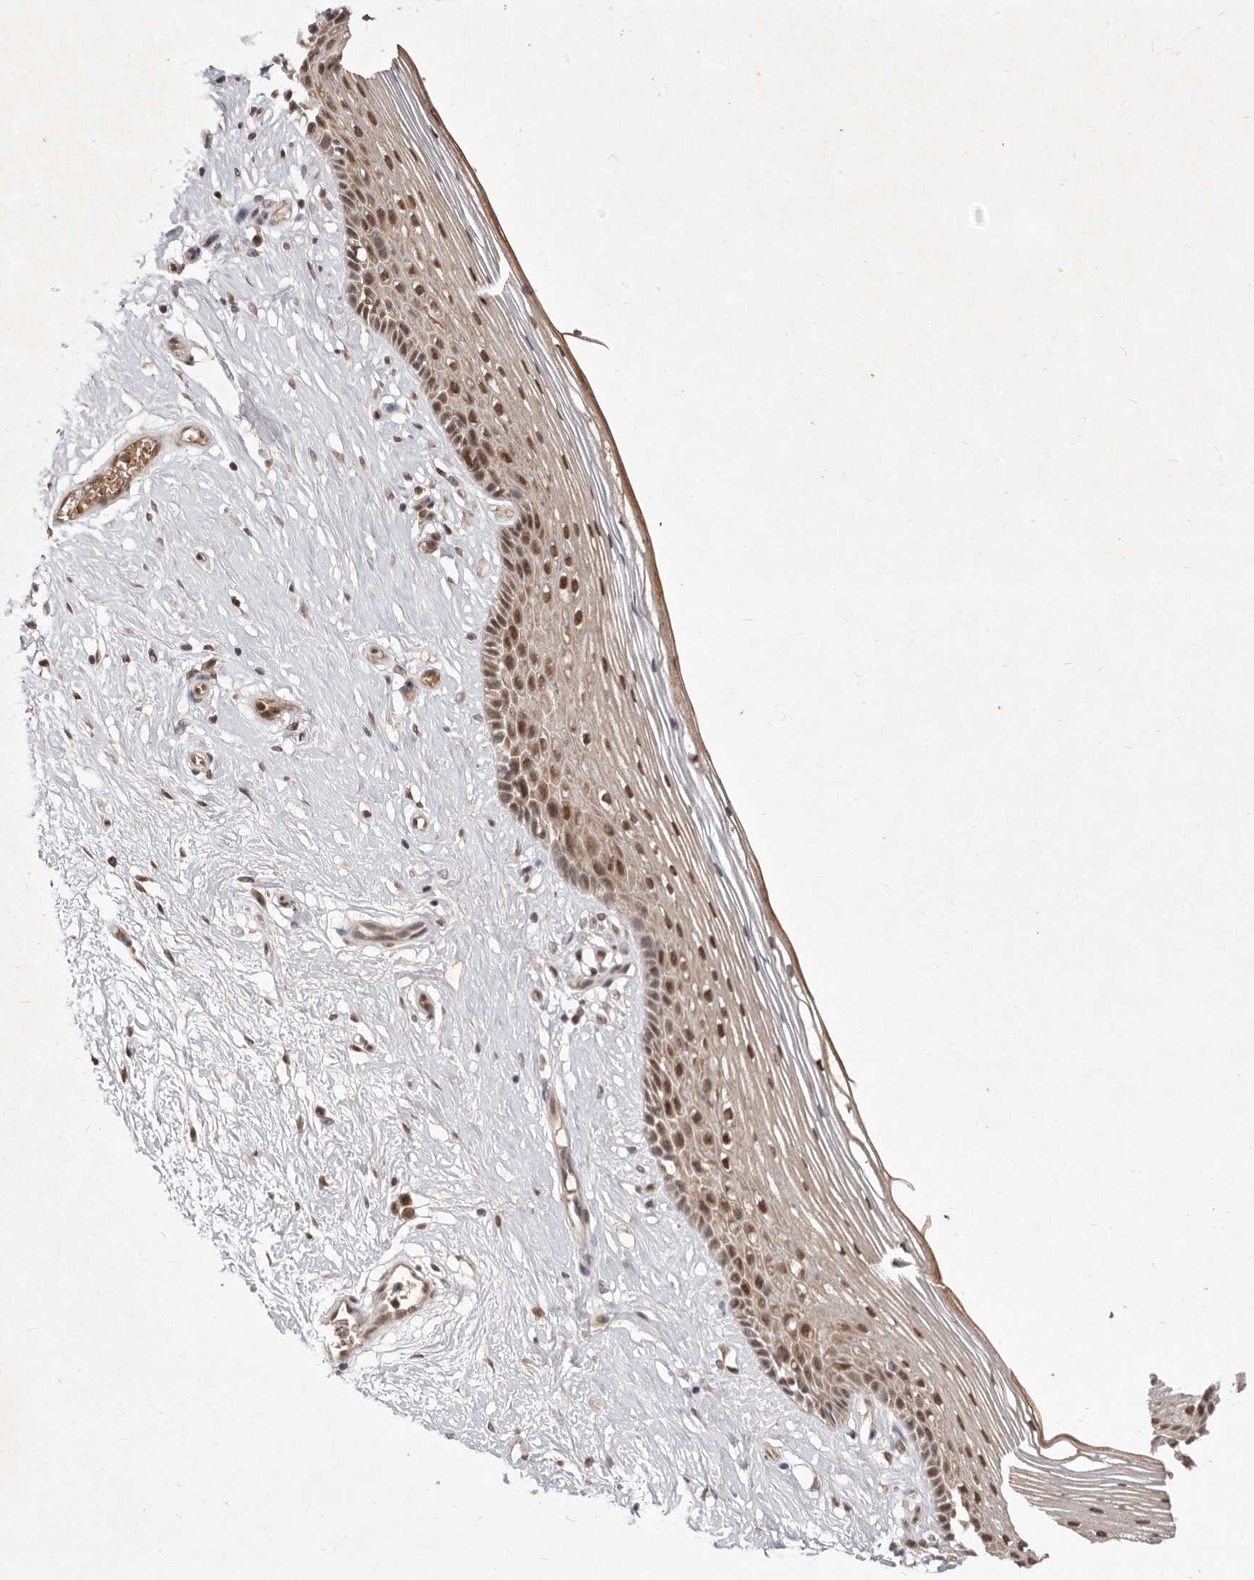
{"staining": {"intensity": "moderate", "quantity": ">75%", "location": "nuclear"}, "tissue": "vagina", "cell_type": "Squamous epithelial cells", "image_type": "normal", "snomed": [{"axis": "morphology", "description": "Normal tissue, NOS"}, {"axis": "topography", "description": "Vagina"}], "caption": "This is an image of immunohistochemistry (IHC) staining of benign vagina, which shows moderate expression in the nuclear of squamous epithelial cells.", "gene": "NCOA3", "patient": {"sex": "female", "age": 46}}